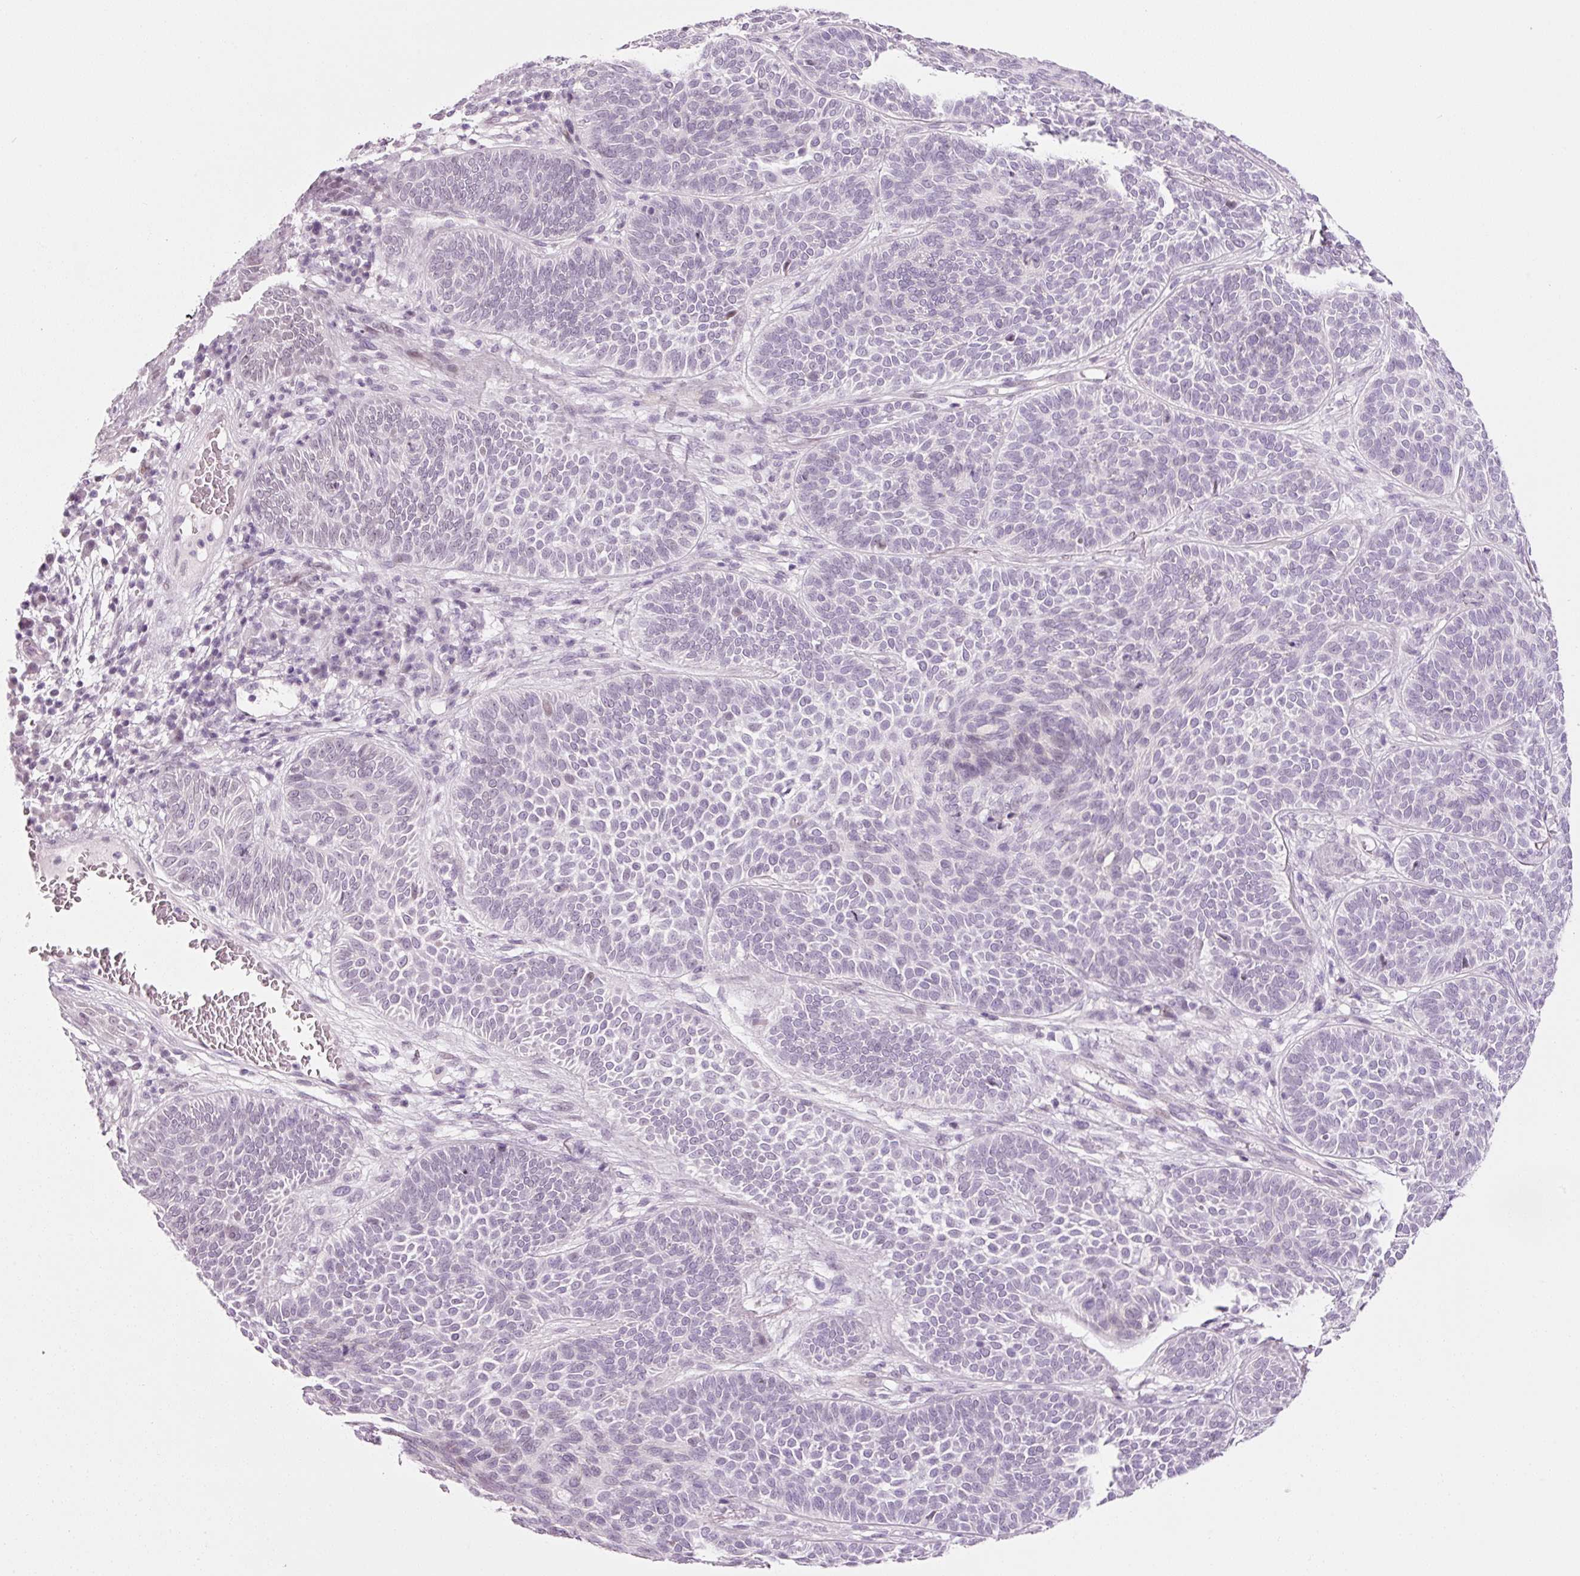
{"staining": {"intensity": "negative", "quantity": "none", "location": "none"}, "tissue": "skin cancer", "cell_type": "Tumor cells", "image_type": "cancer", "snomed": [{"axis": "morphology", "description": "Basal cell carcinoma"}, {"axis": "topography", "description": "Skin"}], "caption": "Immunohistochemical staining of human skin basal cell carcinoma displays no significant staining in tumor cells.", "gene": "ANKRD20A1", "patient": {"sex": "male", "age": 85}}